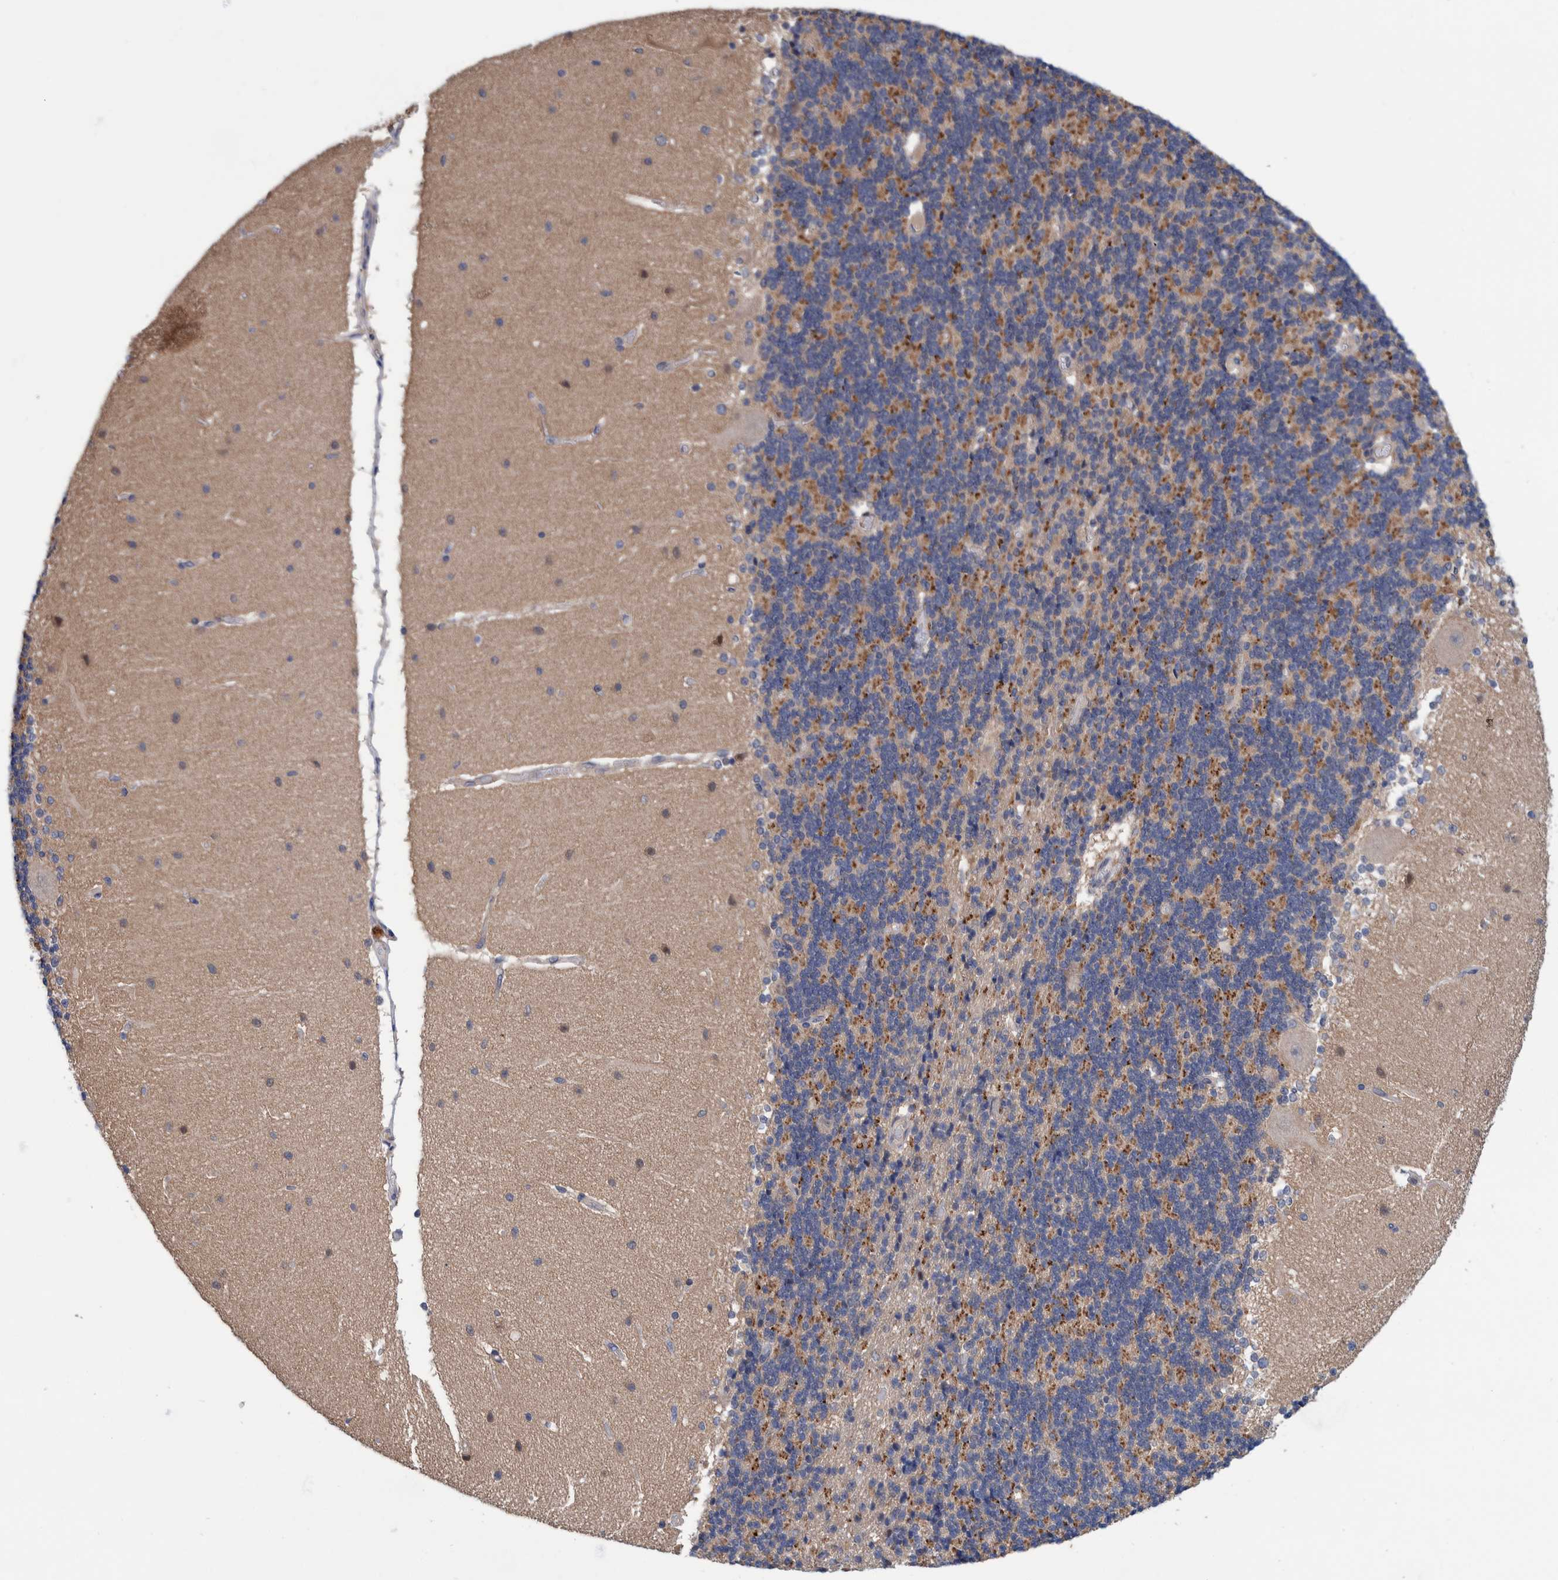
{"staining": {"intensity": "moderate", "quantity": "25%-75%", "location": "cytoplasmic/membranous"}, "tissue": "cerebellum", "cell_type": "Cells in granular layer", "image_type": "normal", "snomed": [{"axis": "morphology", "description": "Normal tissue, NOS"}, {"axis": "topography", "description": "Cerebellum"}], "caption": "Immunohistochemistry of benign human cerebellum reveals medium levels of moderate cytoplasmic/membranous staining in approximately 25%-75% of cells in granular layer. (DAB IHC, brown staining for protein, blue staining for nuclei).", "gene": "PFAS", "patient": {"sex": "female", "age": 54}}